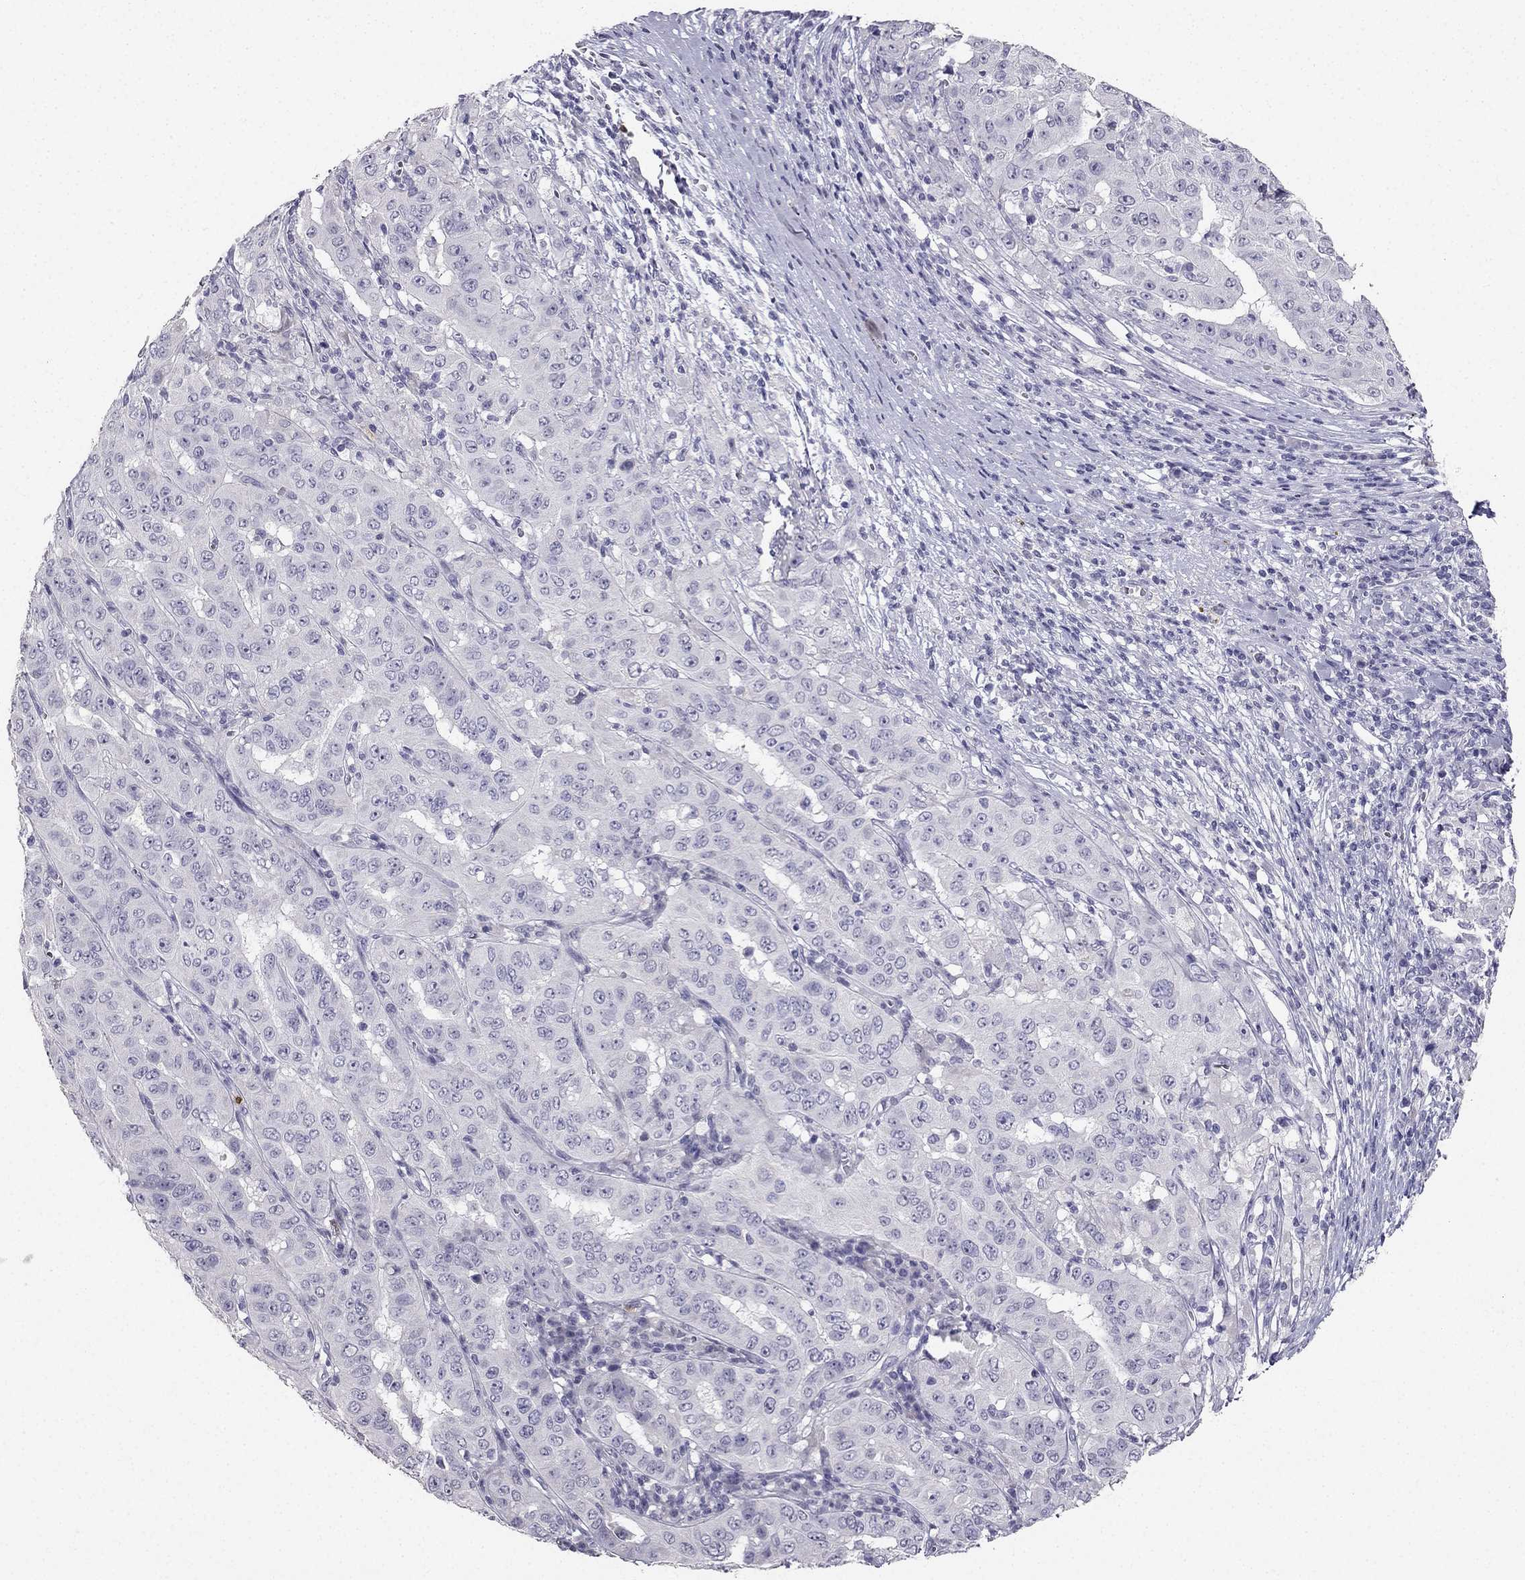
{"staining": {"intensity": "negative", "quantity": "none", "location": "none"}, "tissue": "pancreatic cancer", "cell_type": "Tumor cells", "image_type": "cancer", "snomed": [{"axis": "morphology", "description": "Adenocarcinoma, NOS"}, {"axis": "topography", "description": "Pancreas"}], "caption": "The micrograph displays no staining of tumor cells in pancreatic cancer (adenocarcinoma).", "gene": "CALB2", "patient": {"sex": "male", "age": 63}}